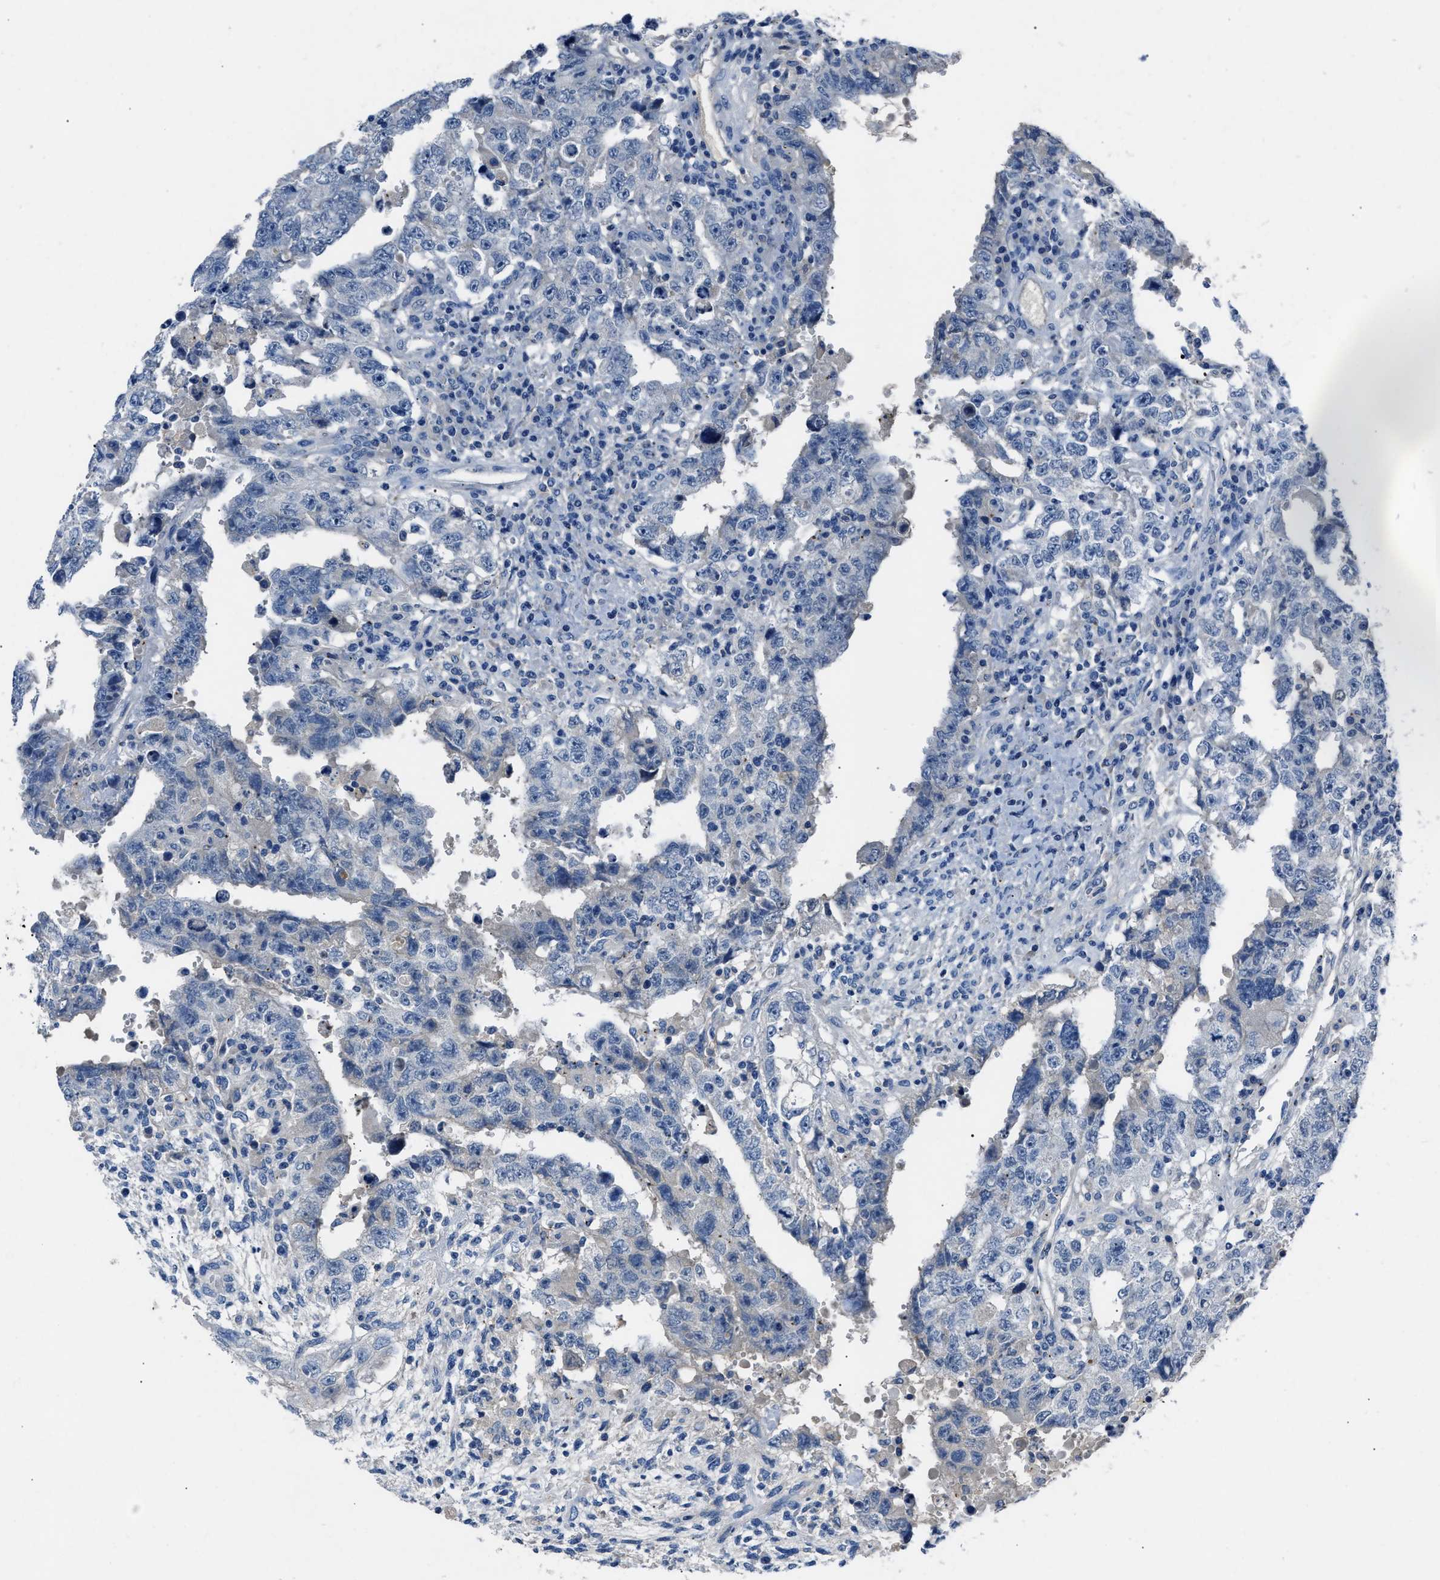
{"staining": {"intensity": "negative", "quantity": "none", "location": "none"}, "tissue": "testis cancer", "cell_type": "Tumor cells", "image_type": "cancer", "snomed": [{"axis": "morphology", "description": "Carcinoma, Embryonal, NOS"}, {"axis": "topography", "description": "Testis"}], "caption": "The micrograph displays no staining of tumor cells in testis cancer (embryonal carcinoma).", "gene": "DNAAF5", "patient": {"sex": "male", "age": 26}}